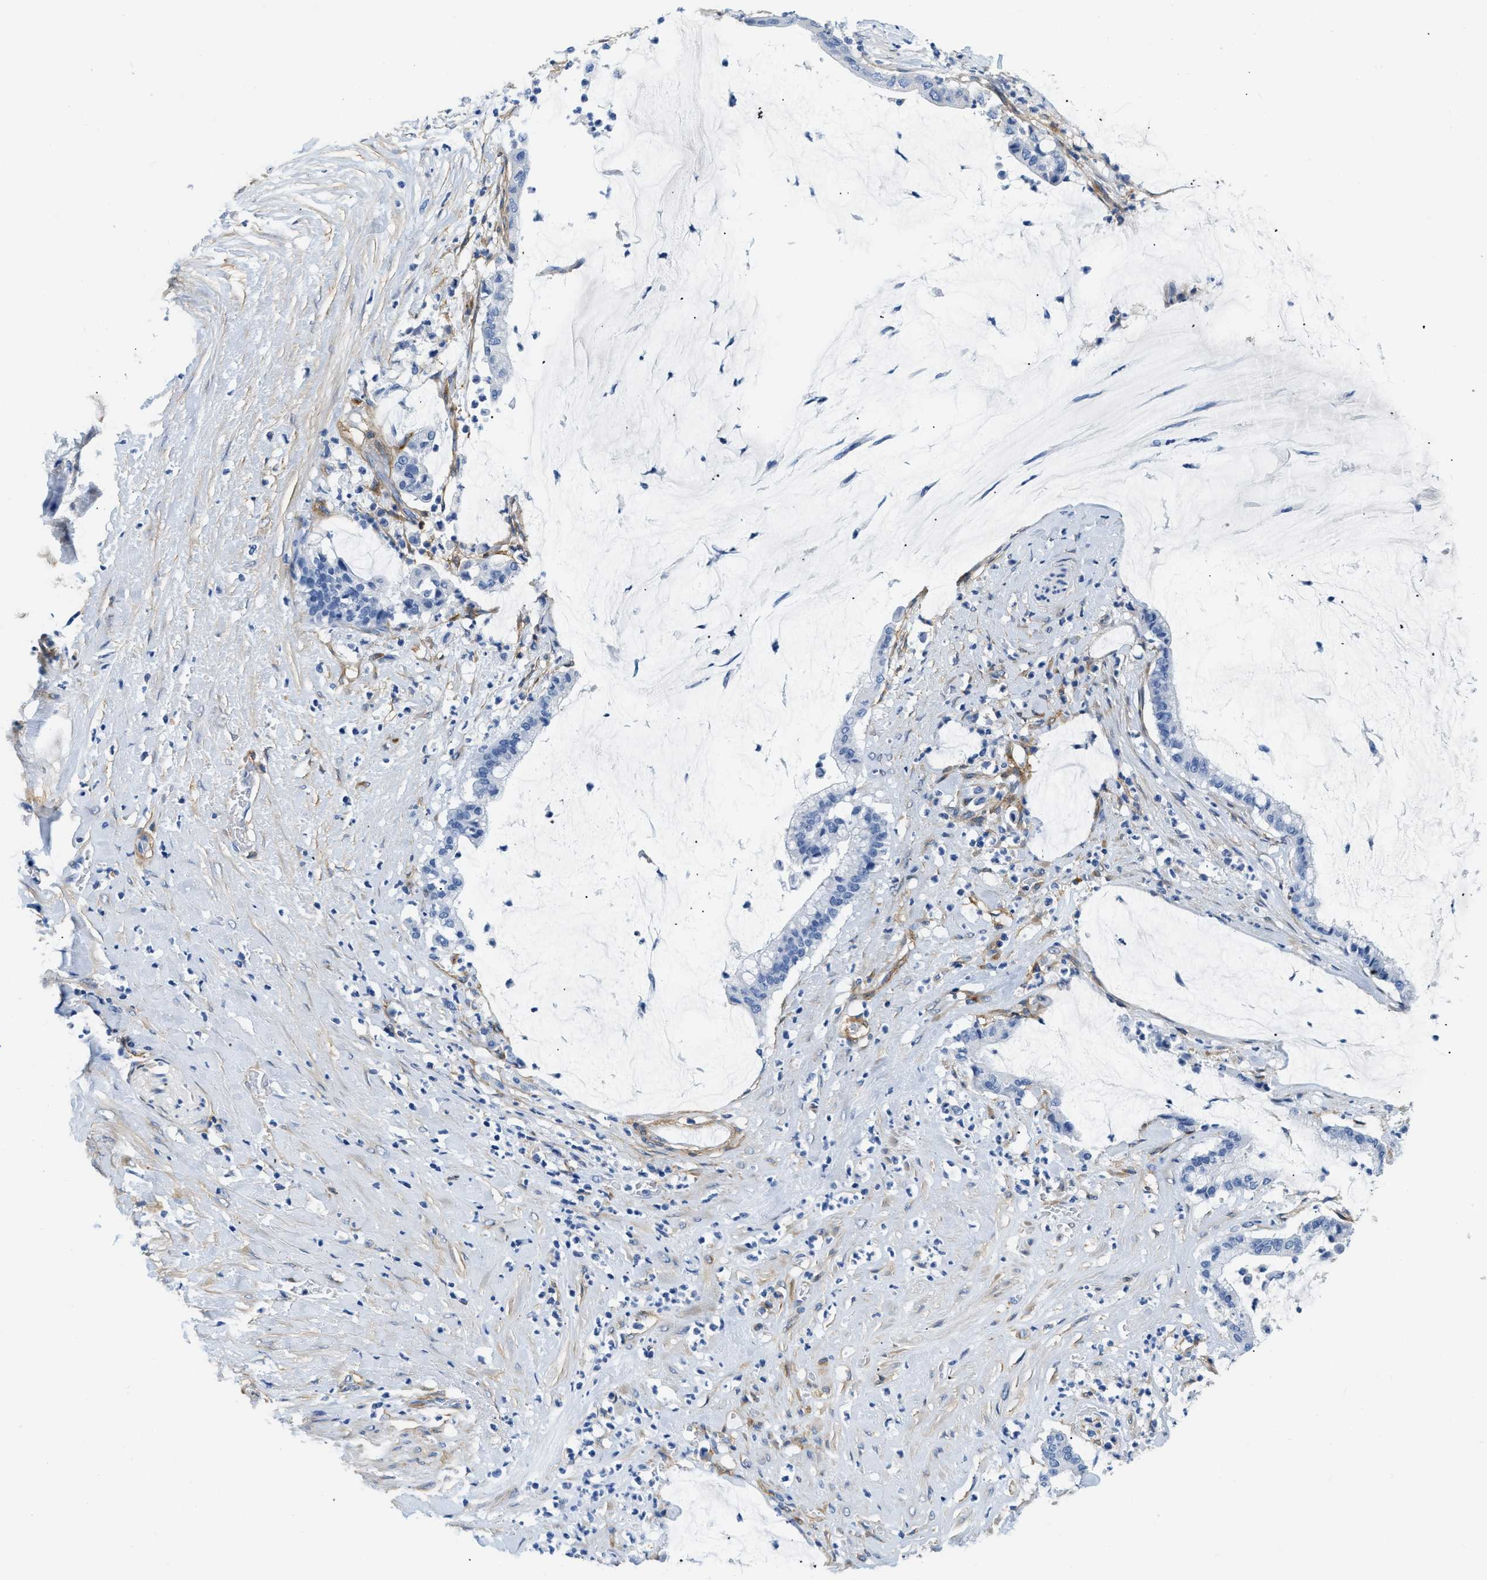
{"staining": {"intensity": "negative", "quantity": "none", "location": "none"}, "tissue": "pancreatic cancer", "cell_type": "Tumor cells", "image_type": "cancer", "snomed": [{"axis": "morphology", "description": "Adenocarcinoma, NOS"}, {"axis": "topography", "description": "Pancreas"}], "caption": "Micrograph shows no significant protein expression in tumor cells of pancreatic cancer.", "gene": "PDGFRB", "patient": {"sex": "male", "age": 41}}